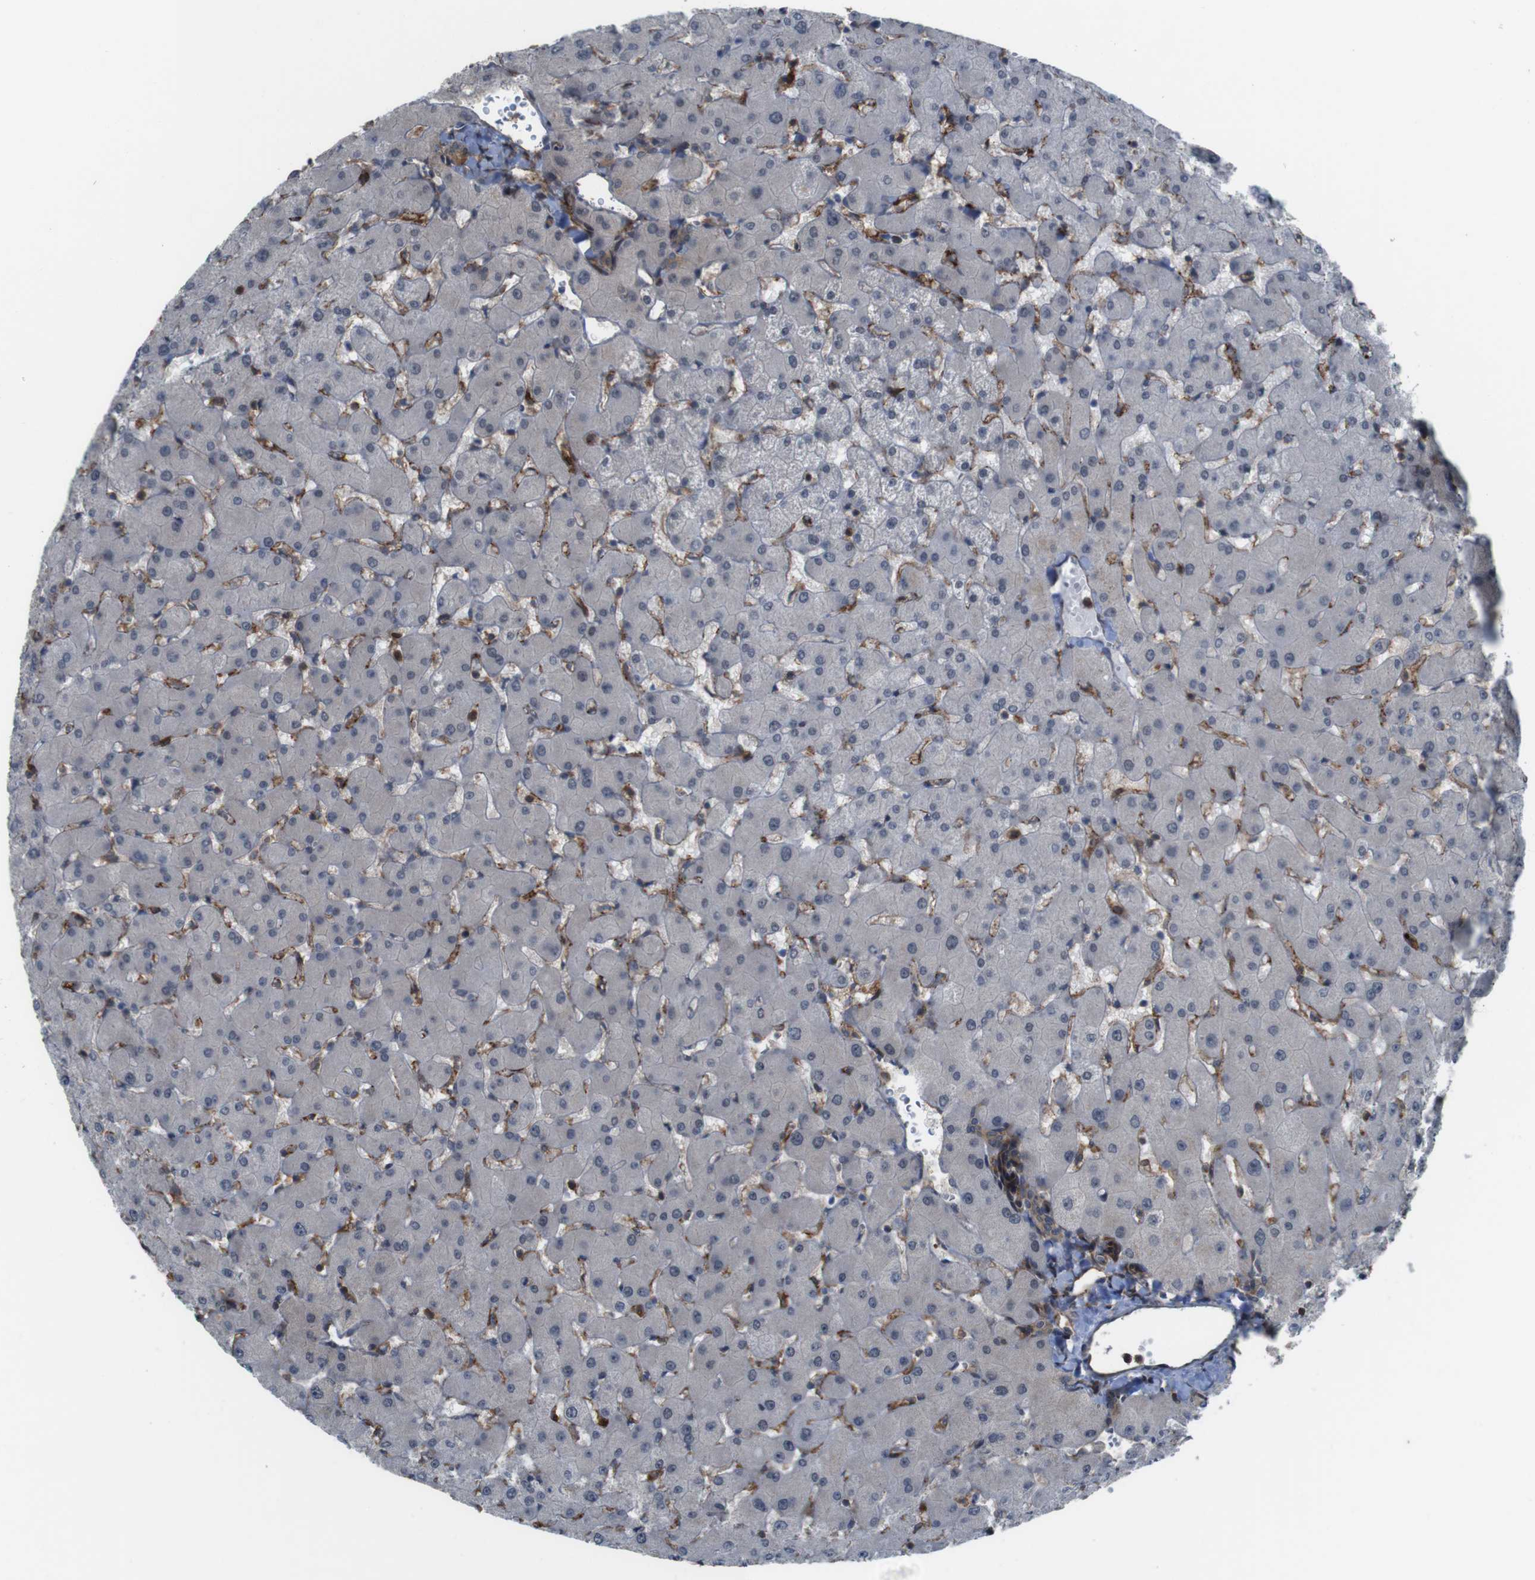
{"staining": {"intensity": "weak", "quantity": ">75%", "location": "cytoplasmic/membranous"}, "tissue": "liver", "cell_type": "Cholangiocytes", "image_type": "normal", "snomed": [{"axis": "morphology", "description": "Normal tissue, NOS"}, {"axis": "topography", "description": "Liver"}], "caption": "Protein staining exhibits weak cytoplasmic/membranous positivity in about >75% of cholangiocytes in benign liver.", "gene": "PCOLCE2", "patient": {"sex": "female", "age": 63}}